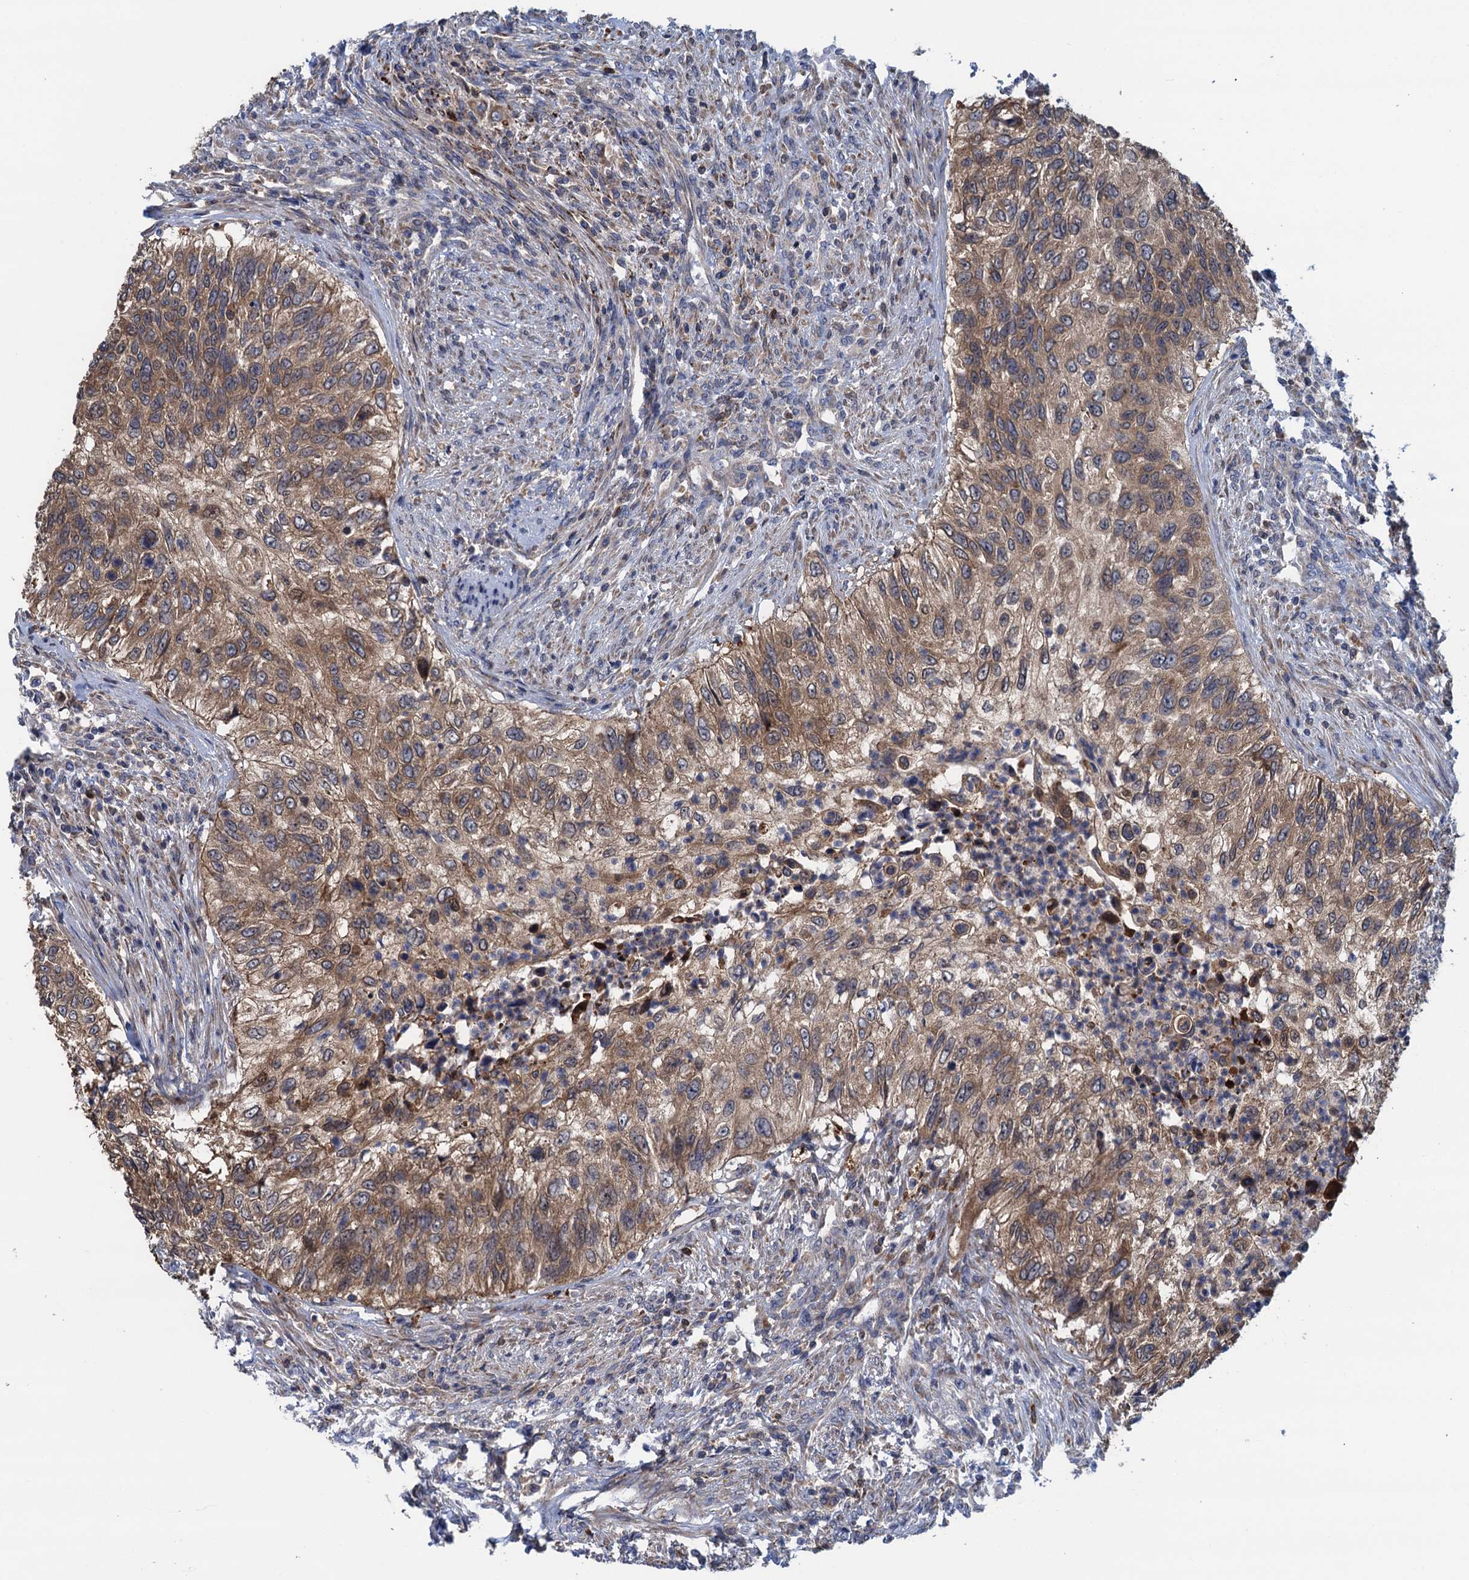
{"staining": {"intensity": "moderate", "quantity": ">75%", "location": "cytoplasmic/membranous"}, "tissue": "urothelial cancer", "cell_type": "Tumor cells", "image_type": "cancer", "snomed": [{"axis": "morphology", "description": "Urothelial carcinoma, High grade"}, {"axis": "topography", "description": "Urinary bladder"}], "caption": "A micrograph of human urothelial cancer stained for a protein exhibits moderate cytoplasmic/membranous brown staining in tumor cells.", "gene": "CNTN5", "patient": {"sex": "female", "age": 60}}